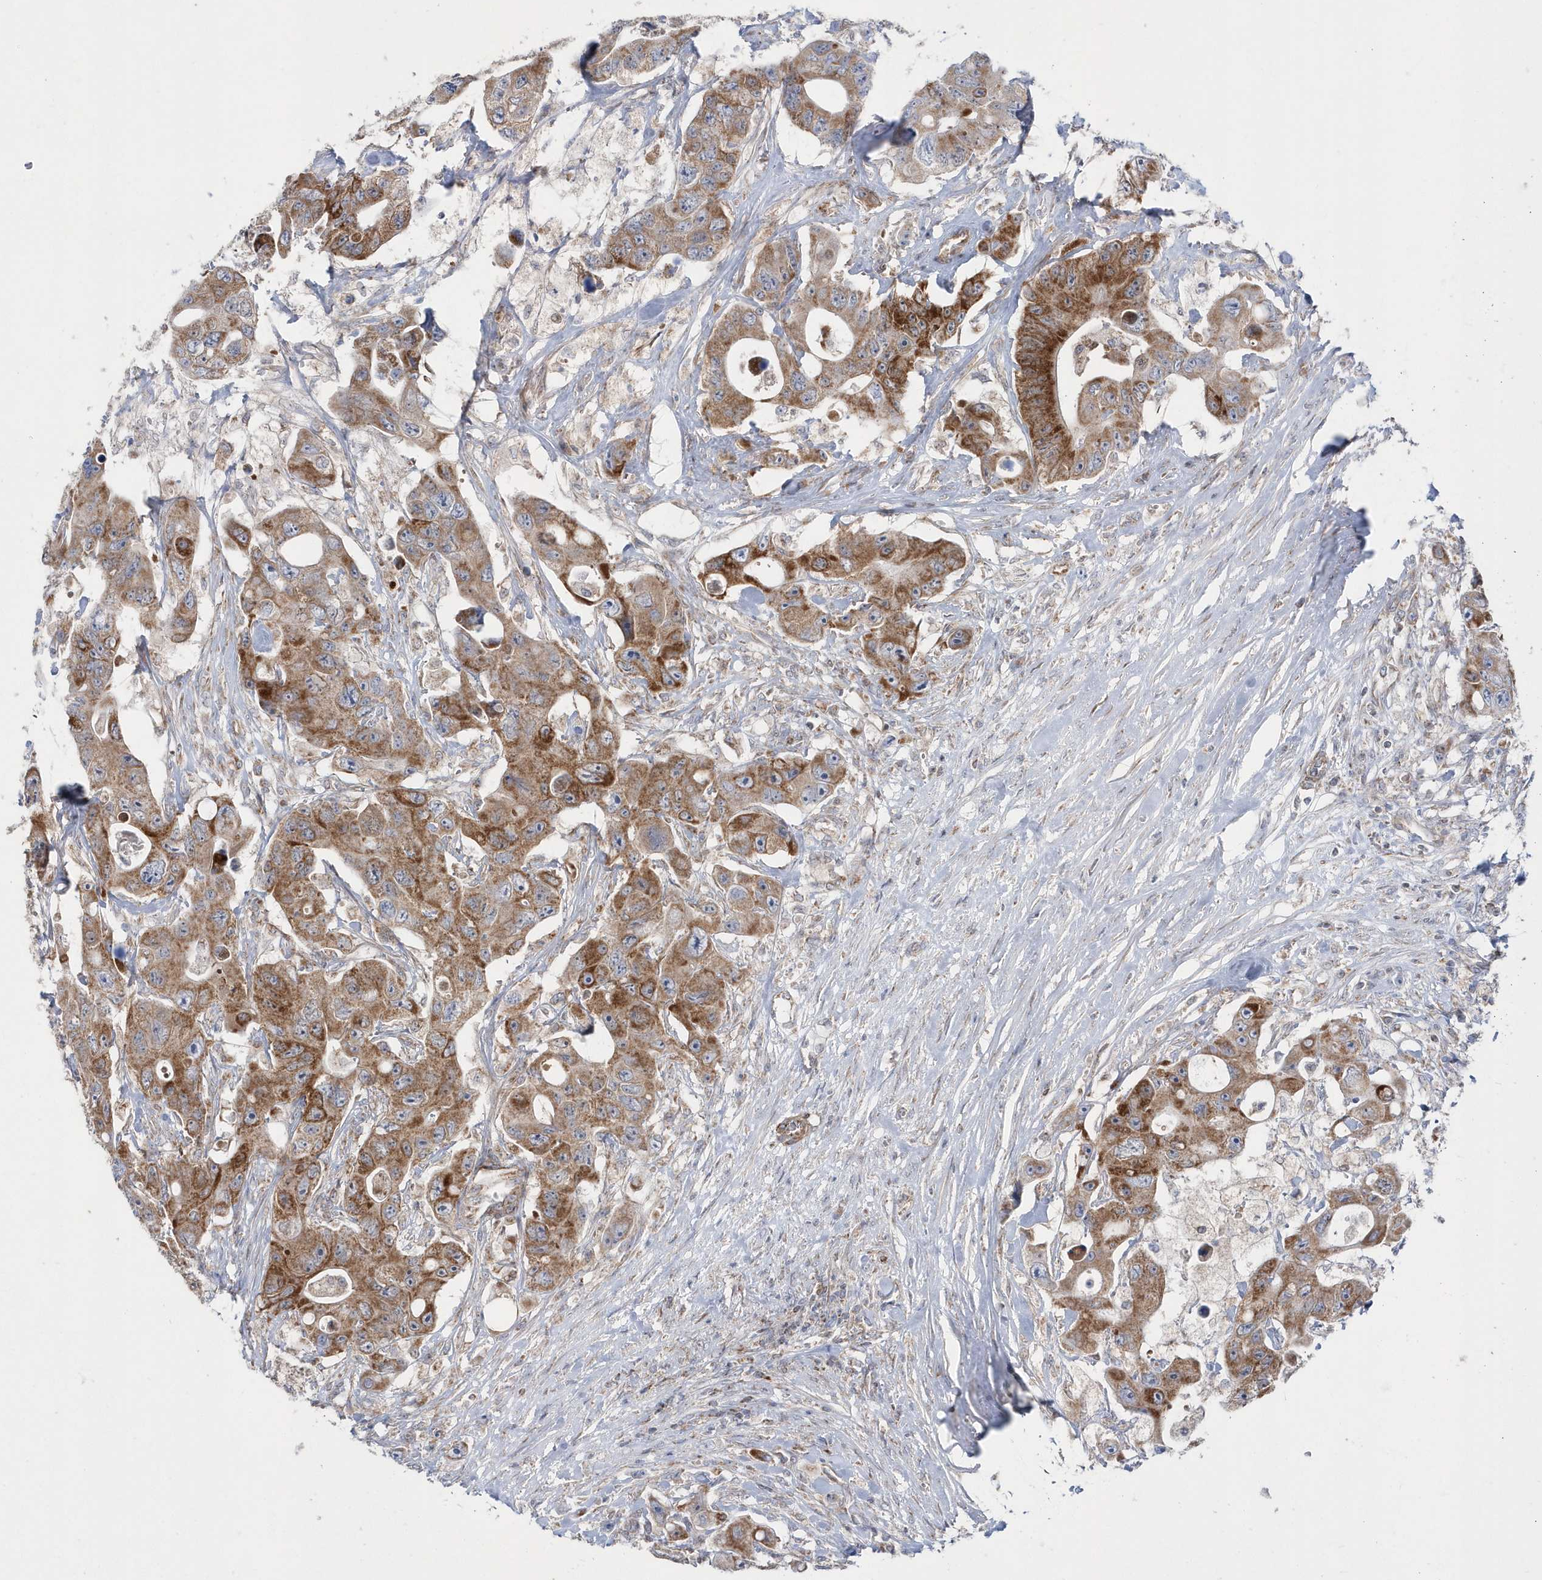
{"staining": {"intensity": "moderate", "quantity": ">75%", "location": "cytoplasmic/membranous"}, "tissue": "colorectal cancer", "cell_type": "Tumor cells", "image_type": "cancer", "snomed": [{"axis": "morphology", "description": "Adenocarcinoma, NOS"}, {"axis": "topography", "description": "Colon"}], "caption": "Protein staining of colorectal adenocarcinoma tissue demonstrates moderate cytoplasmic/membranous expression in about >75% of tumor cells. (Brightfield microscopy of DAB IHC at high magnification).", "gene": "OPA1", "patient": {"sex": "female", "age": 46}}